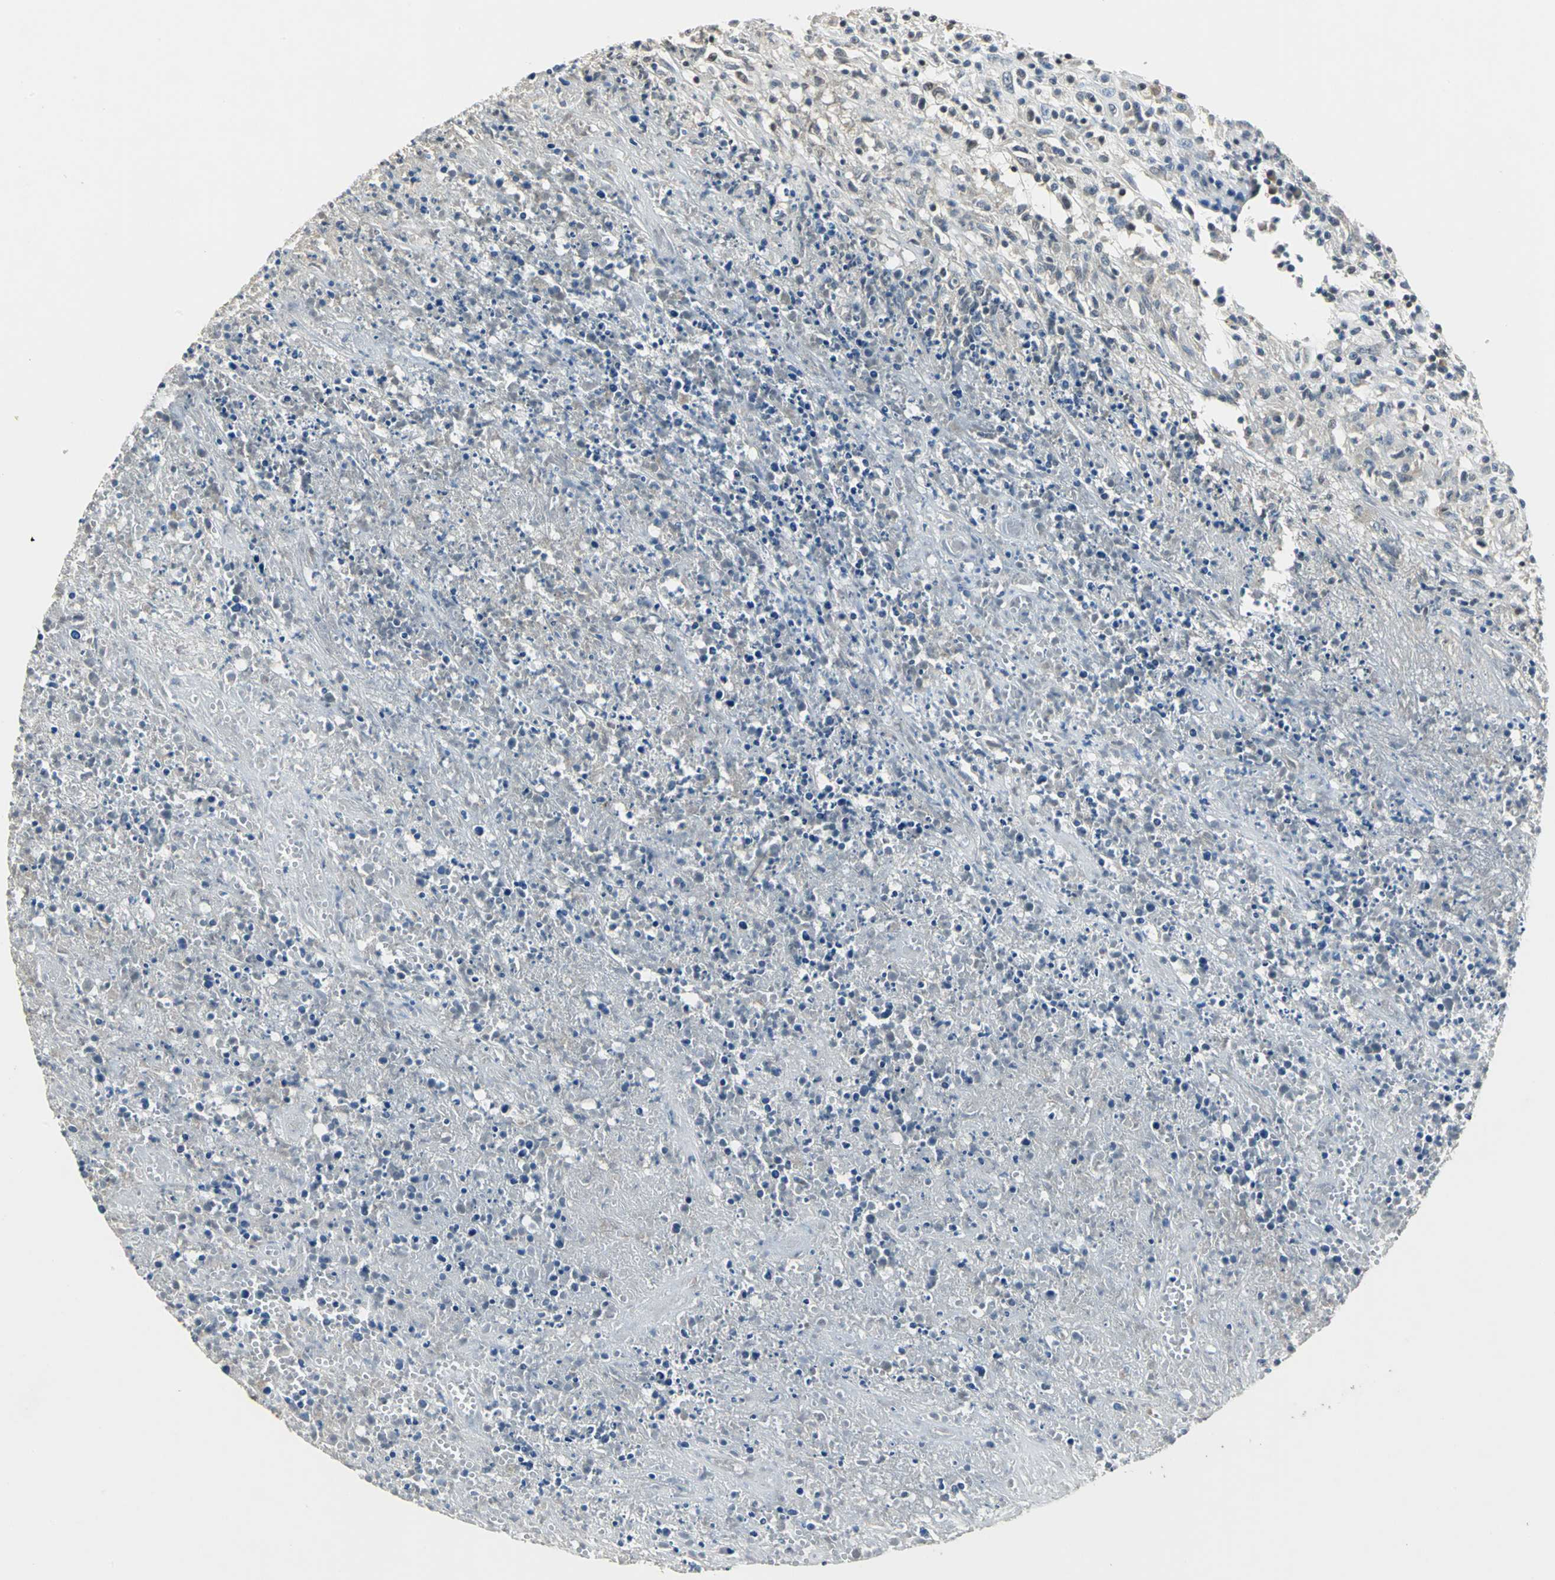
{"staining": {"intensity": "weak", "quantity": "<25%", "location": "cytoplasmic/membranous"}, "tissue": "lymphoma", "cell_type": "Tumor cells", "image_type": "cancer", "snomed": [{"axis": "morphology", "description": "Malignant lymphoma, non-Hodgkin's type, High grade"}, {"axis": "topography", "description": "Lymph node"}], "caption": "An image of lymphoma stained for a protein demonstrates no brown staining in tumor cells.", "gene": "JADE3", "patient": {"sex": "female", "age": 84}}